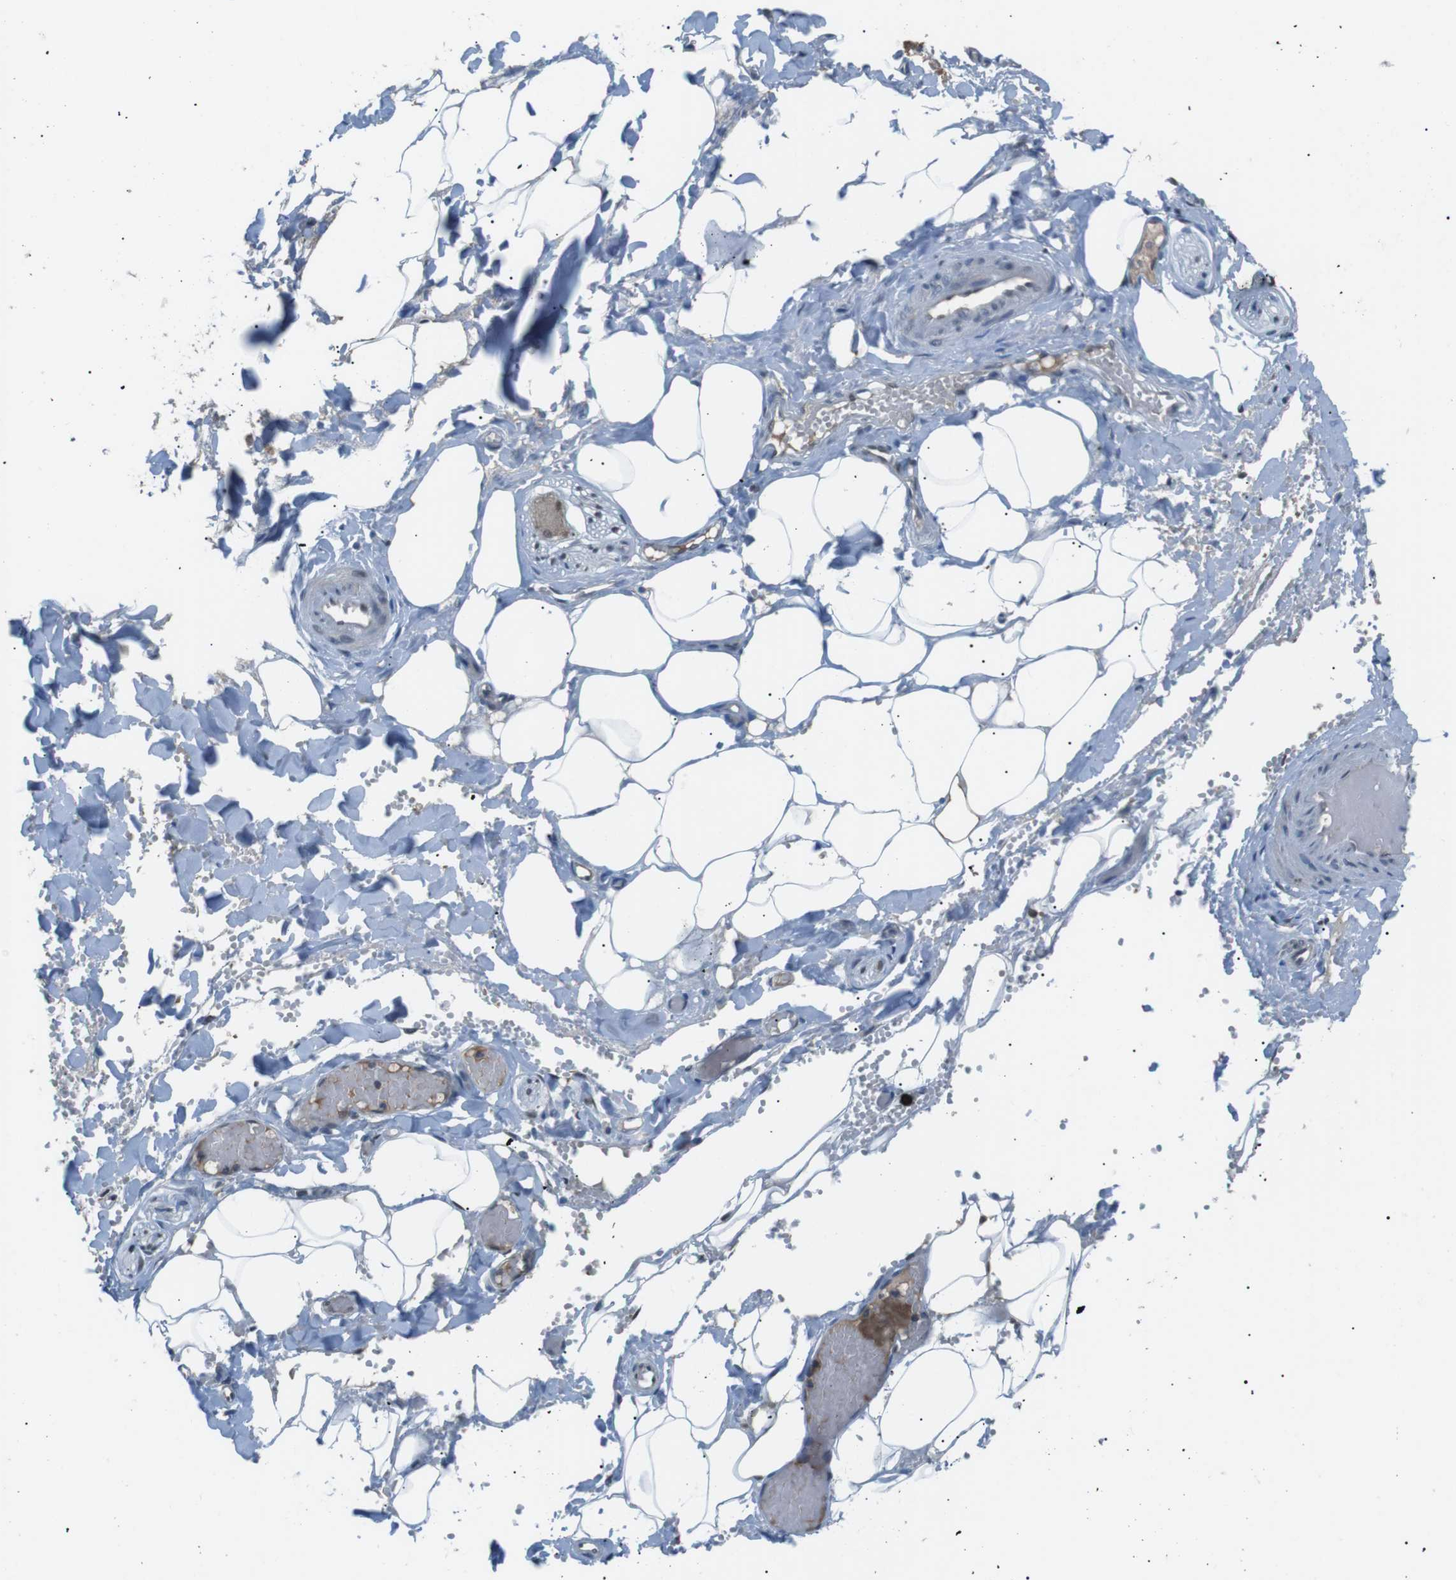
{"staining": {"intensity": "moderate", "quantity": "<25%", "location": "nuclear"}, "tissue": "adipose tissue", "cell_type": "Adipocytes", "image_type": "normal", "snomed": [{"axis": "morphology", "description": "Normal tissue, NOS"}, {"axis": "topography", "description": "Soft tissue"}, {"axis": "topography", "description": "Vascular tissue"}], "caption": "Brown immunohistochemical staining in benign human adipose tissue displays moderate nuclear staining in about <25% of adipocytes.", "gene": "SRPK2", "patient": {"sex": "female", "age": 35}}